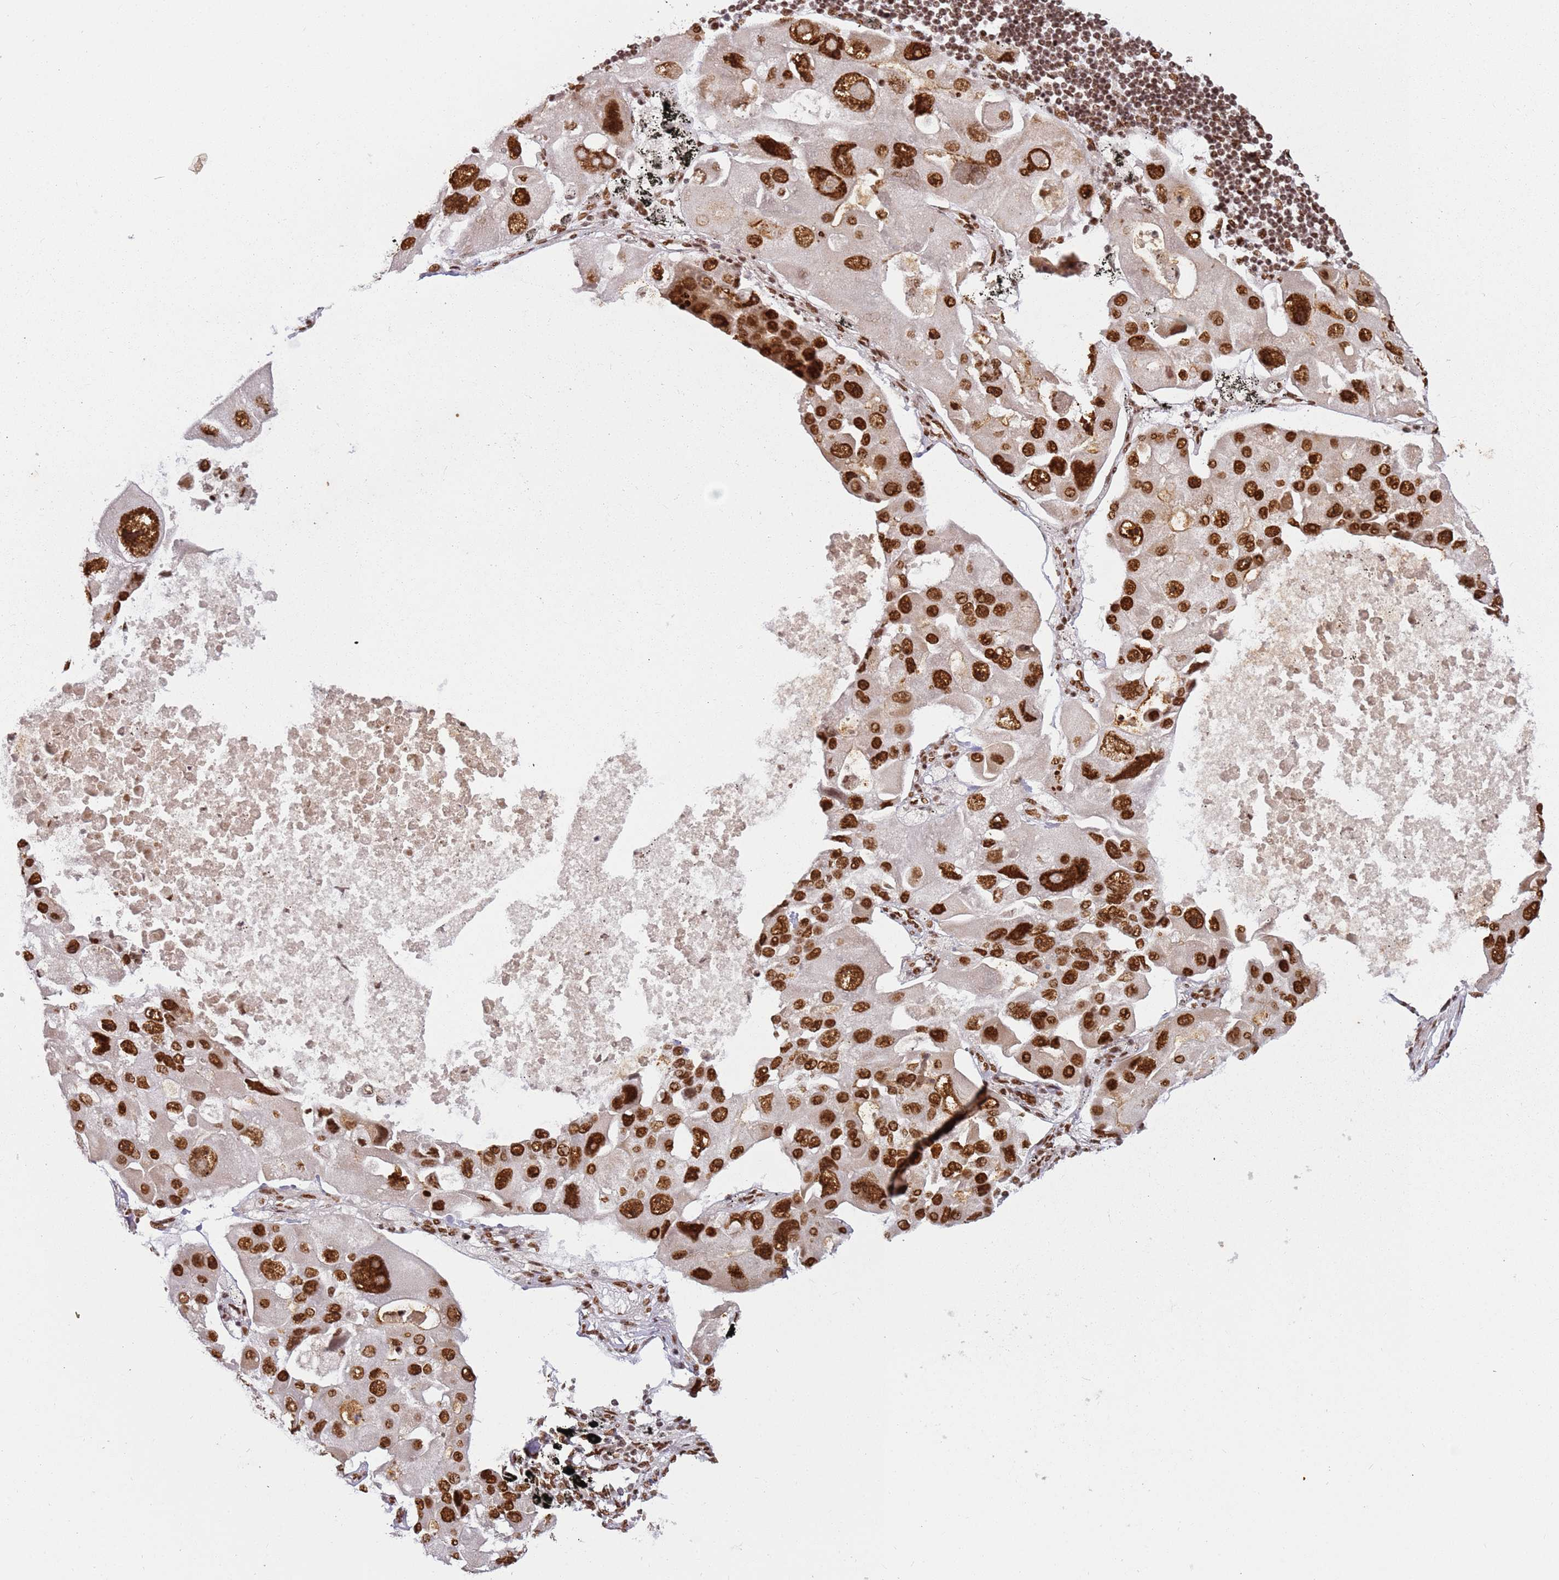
{"staining": {"intensity": "strong", "quantity": ">75%", "location": "nuclear"}, "tissue": "lung cancer", "cell_type": "Tumor cells", "image_type": "cancer", "snomed": [{"axis": "morphology", "description": "Adenocarcinoma, NOS"}, {"axis": "topography", "description": "Lung"}], "caption": "The histopathology image displays staining of lung adenocarcinoma, revealing strong nuclear protein positivity (brown color) within tumor cells. (Stains: DAB (3,3'-diaminobenzidine) in brown, nuclei in blue, Microscopy: brightfield microscopy at high magnification).", "gene": "TENT4A", "patient": {"sex": "female", "age": 54}}